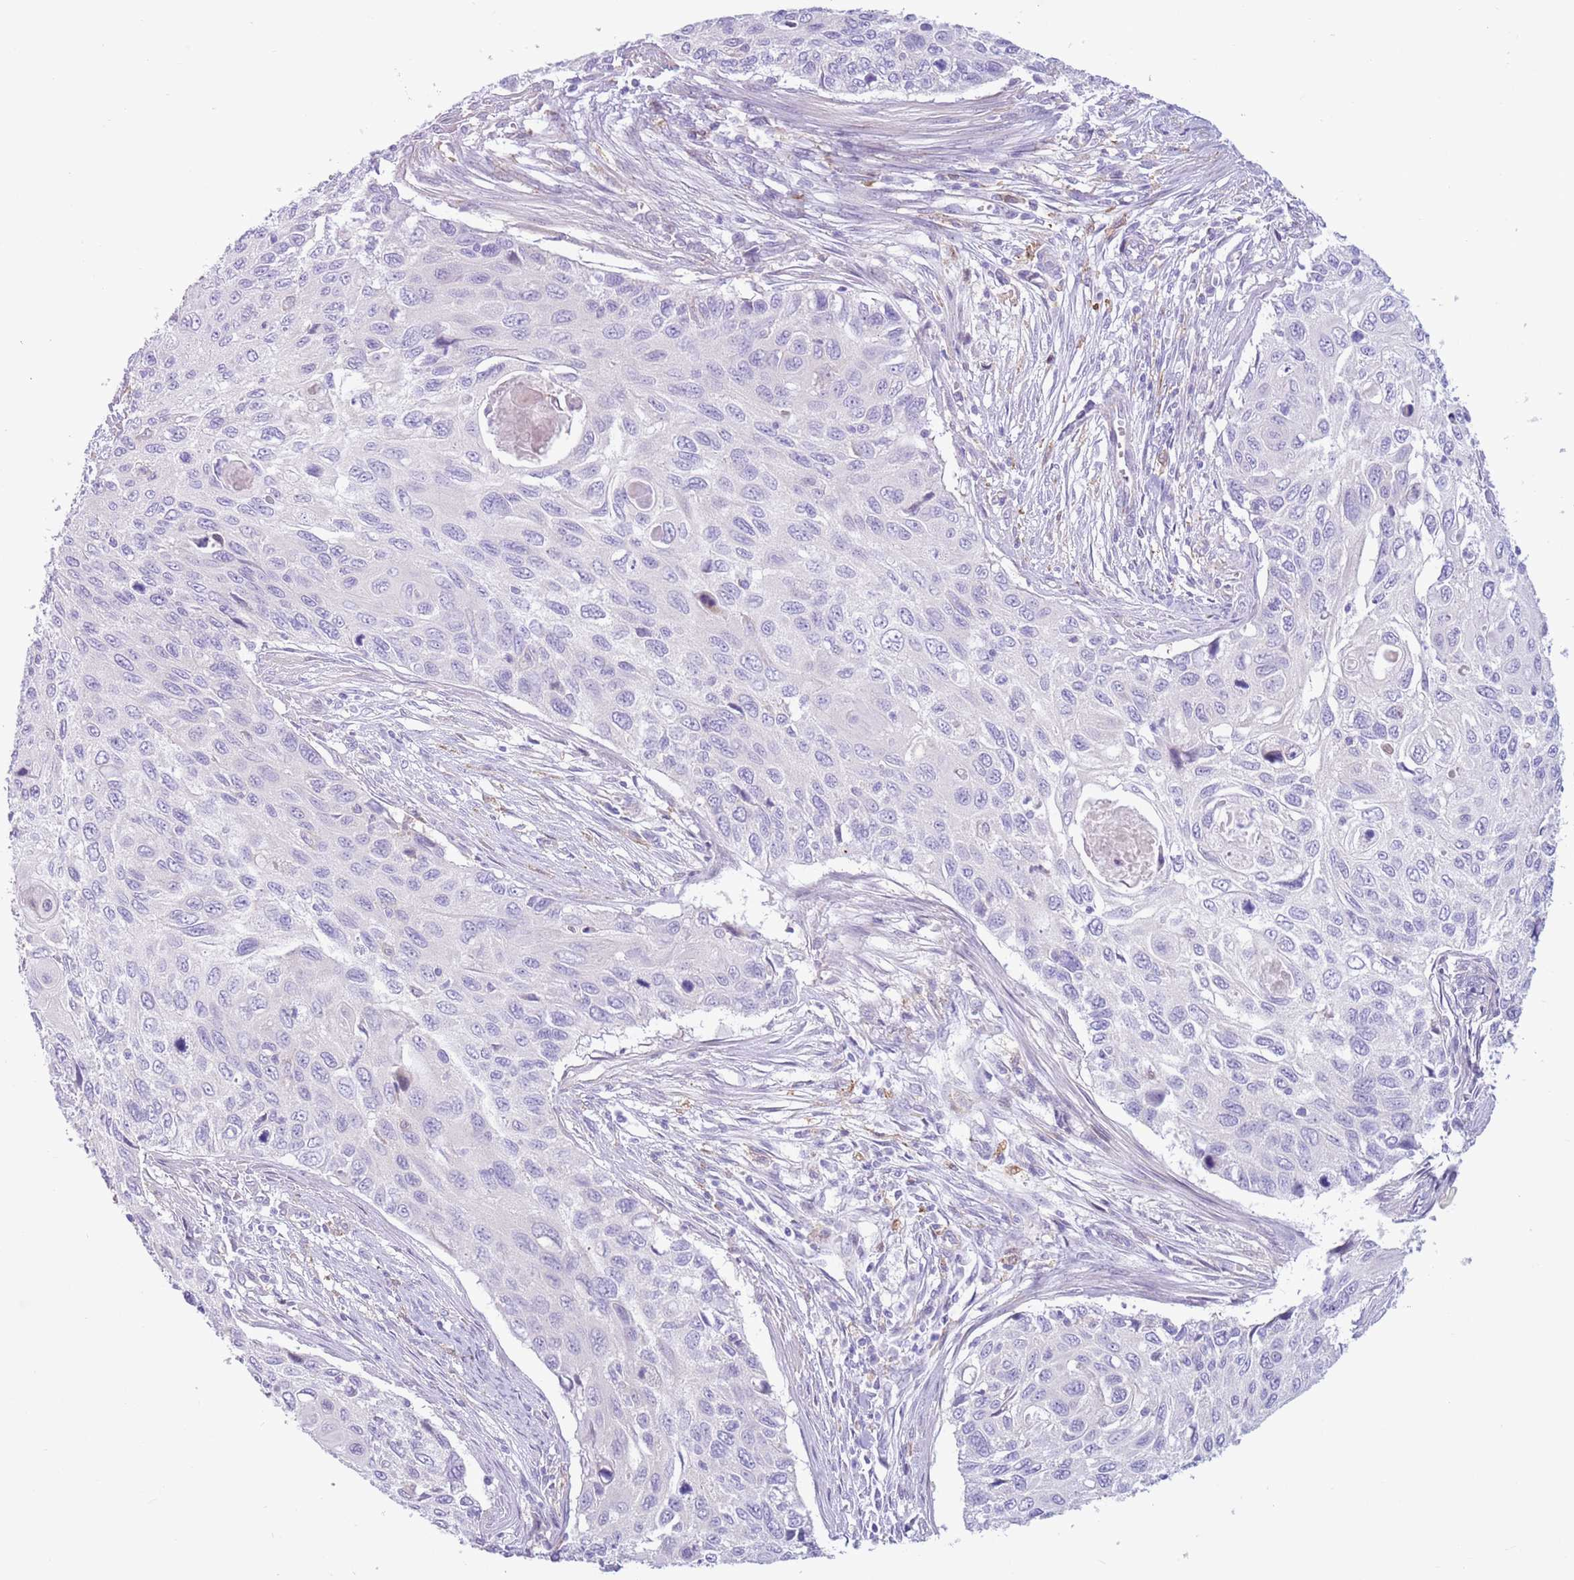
{"staining": {"intensity": "negative", "quantity": "none", "location": "none"}, "tissue": "cervical cancer", "cell_type": "Tumor cells", "image_type": "cancer", "snomed": [{"axis": "morphology", "description": "Squamous cell carcinoma, NOS"}, {"axis": "topography", "description": "Cervix"}], "caption": "Immunohistochemical staining of human cervical squamous cell carcinoma exhibits no significant positivity in tumor cells.", "gene": "SNX6", "patient": {"sex": "female", "age": 70}}